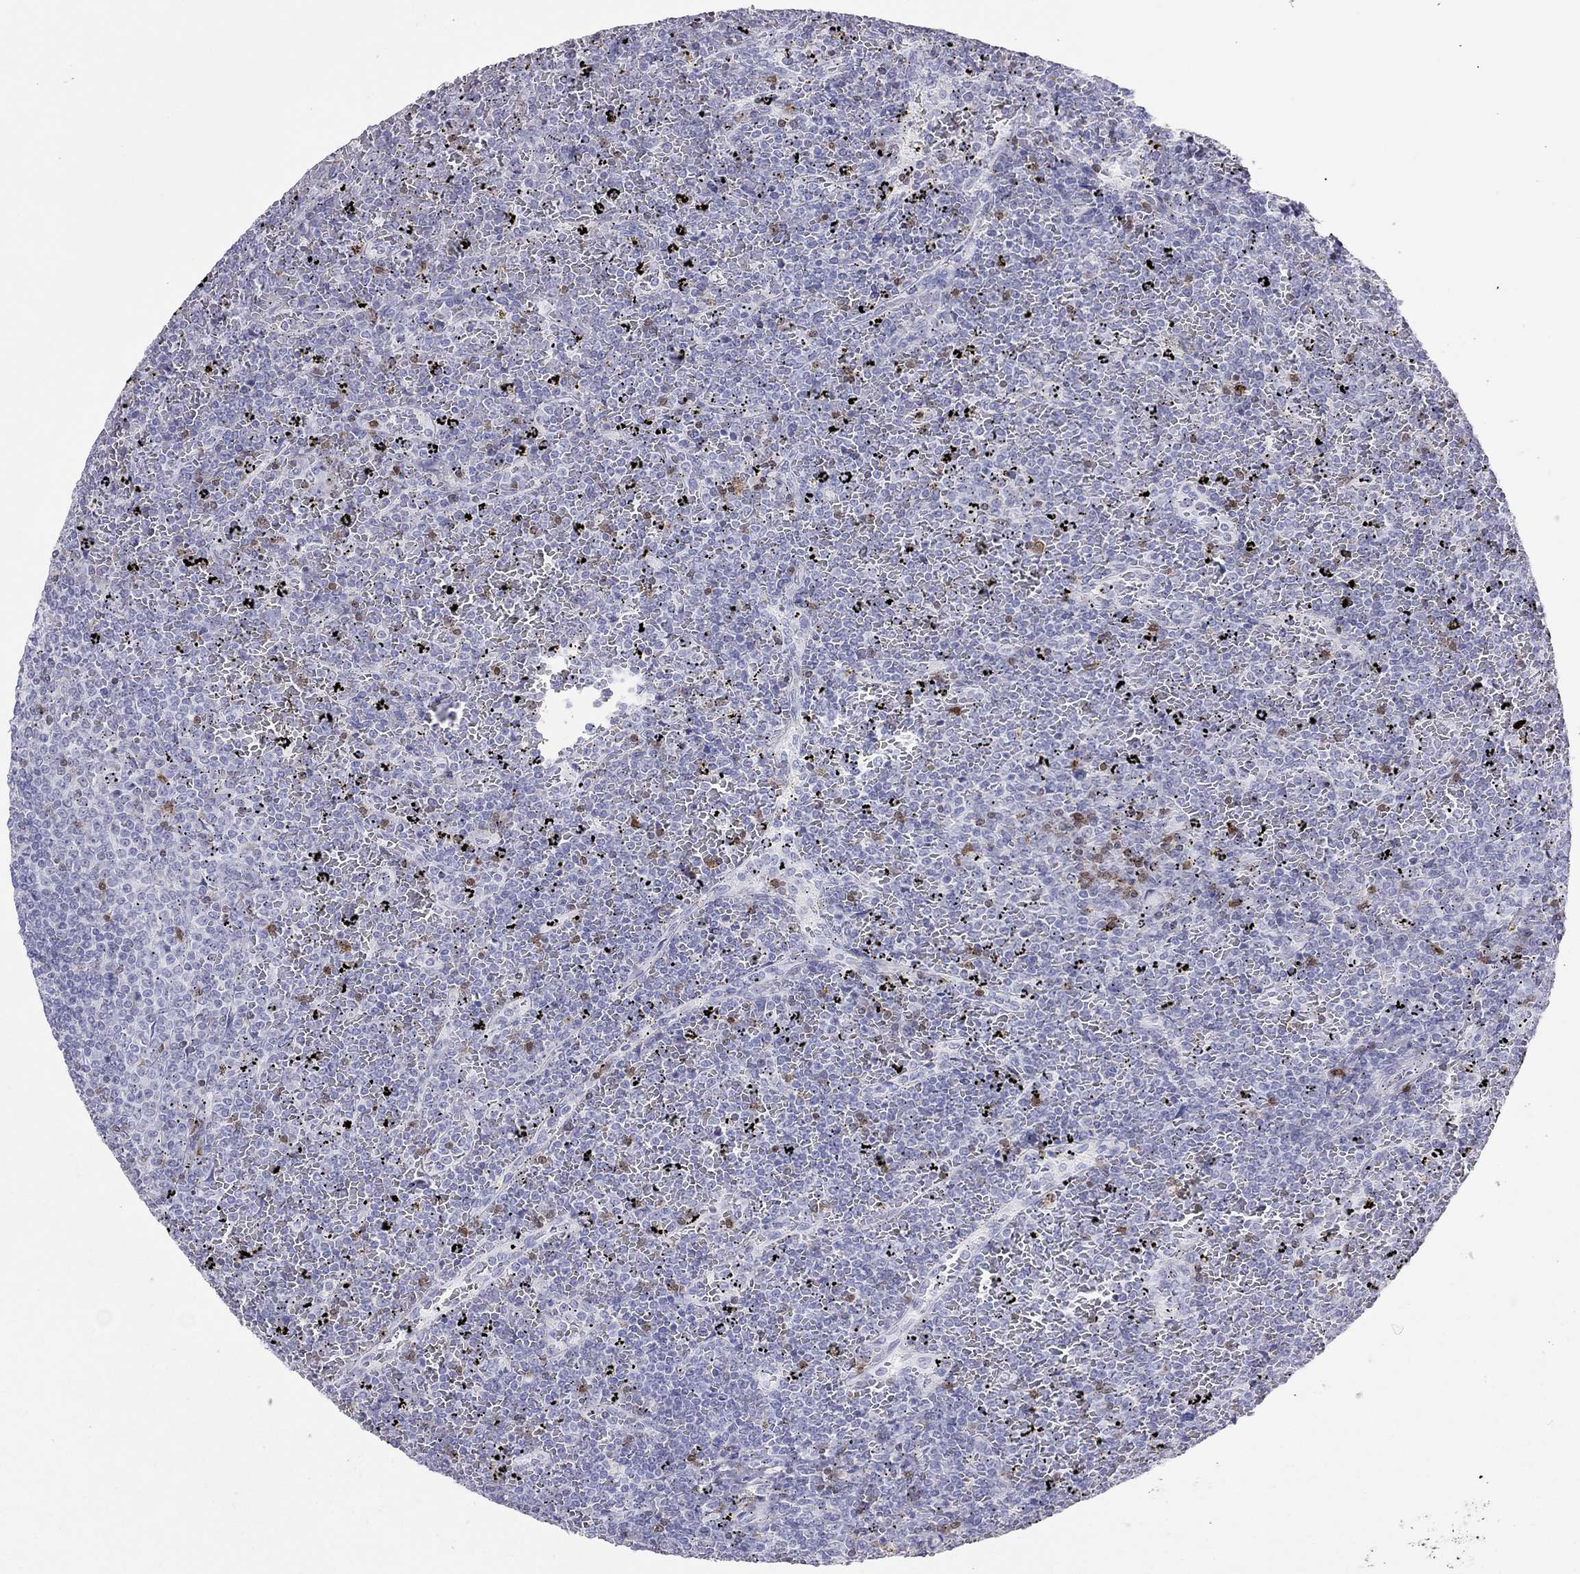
{"staining": {"intensity": "negative", "quantity": "none", "location": "none"}, "tissue": "lymphoma", "cell_type": "Tumor cells", "image_type": "cancer", "snomed": [{"axis": "morphology", "description": "Malignant lymphoma, non-Hodgkin's type, Low grade"}, {"axis": "topography", "description": "Spleen"}], "caption": "The histopathology image demonstrates no staining of tumor cells in low-grade malignant lymphoma, non-Hodgkin's type. (Immunohistochemistry (ihc), brightfield microscopy, high magnification).", "gene": "SH2D2A", "patient": {"sex": "female", "age": 77}}